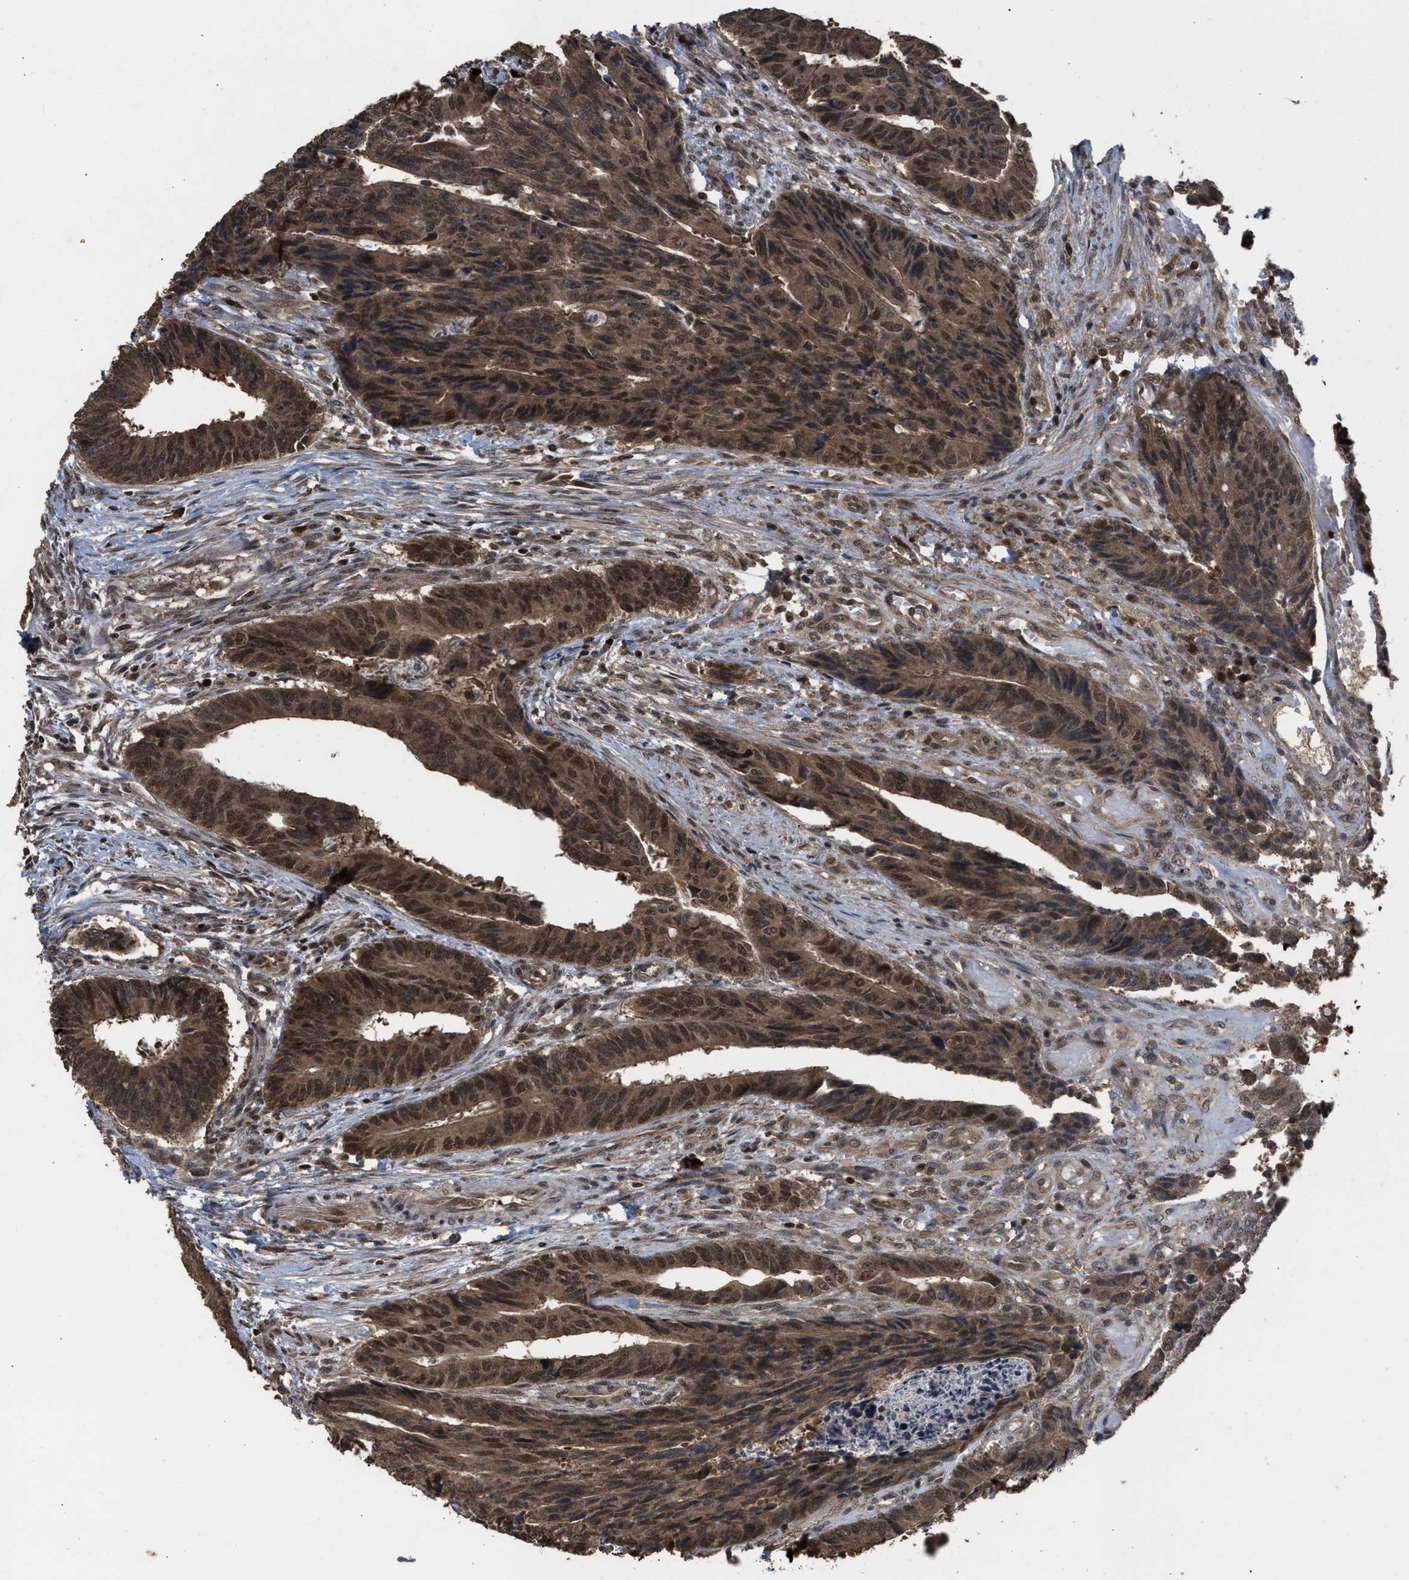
{"staining": {"intensity": "strong", "quantity": ">75%", "location": "cytoplasmic/membranous,nuclear"}, "tissue": "colorectal cancer", "cell_type": "Tumor cells", "image_type": "cancer", "snomed": [{"axis": "morphology", "description": "Adenocarcinoma, NOS"}, {"axis": "topography", "description": "Rectum"}], "caption": "A histopathology image showing strong cytoplasmic/membranous and nuclear positivity in approximately >75% of tumor cells in colorectal cancer, as visualized by brown immunohistochemical staining.", "gene": "C9orf78", "patient": {"sex": "male", "age": 84}}